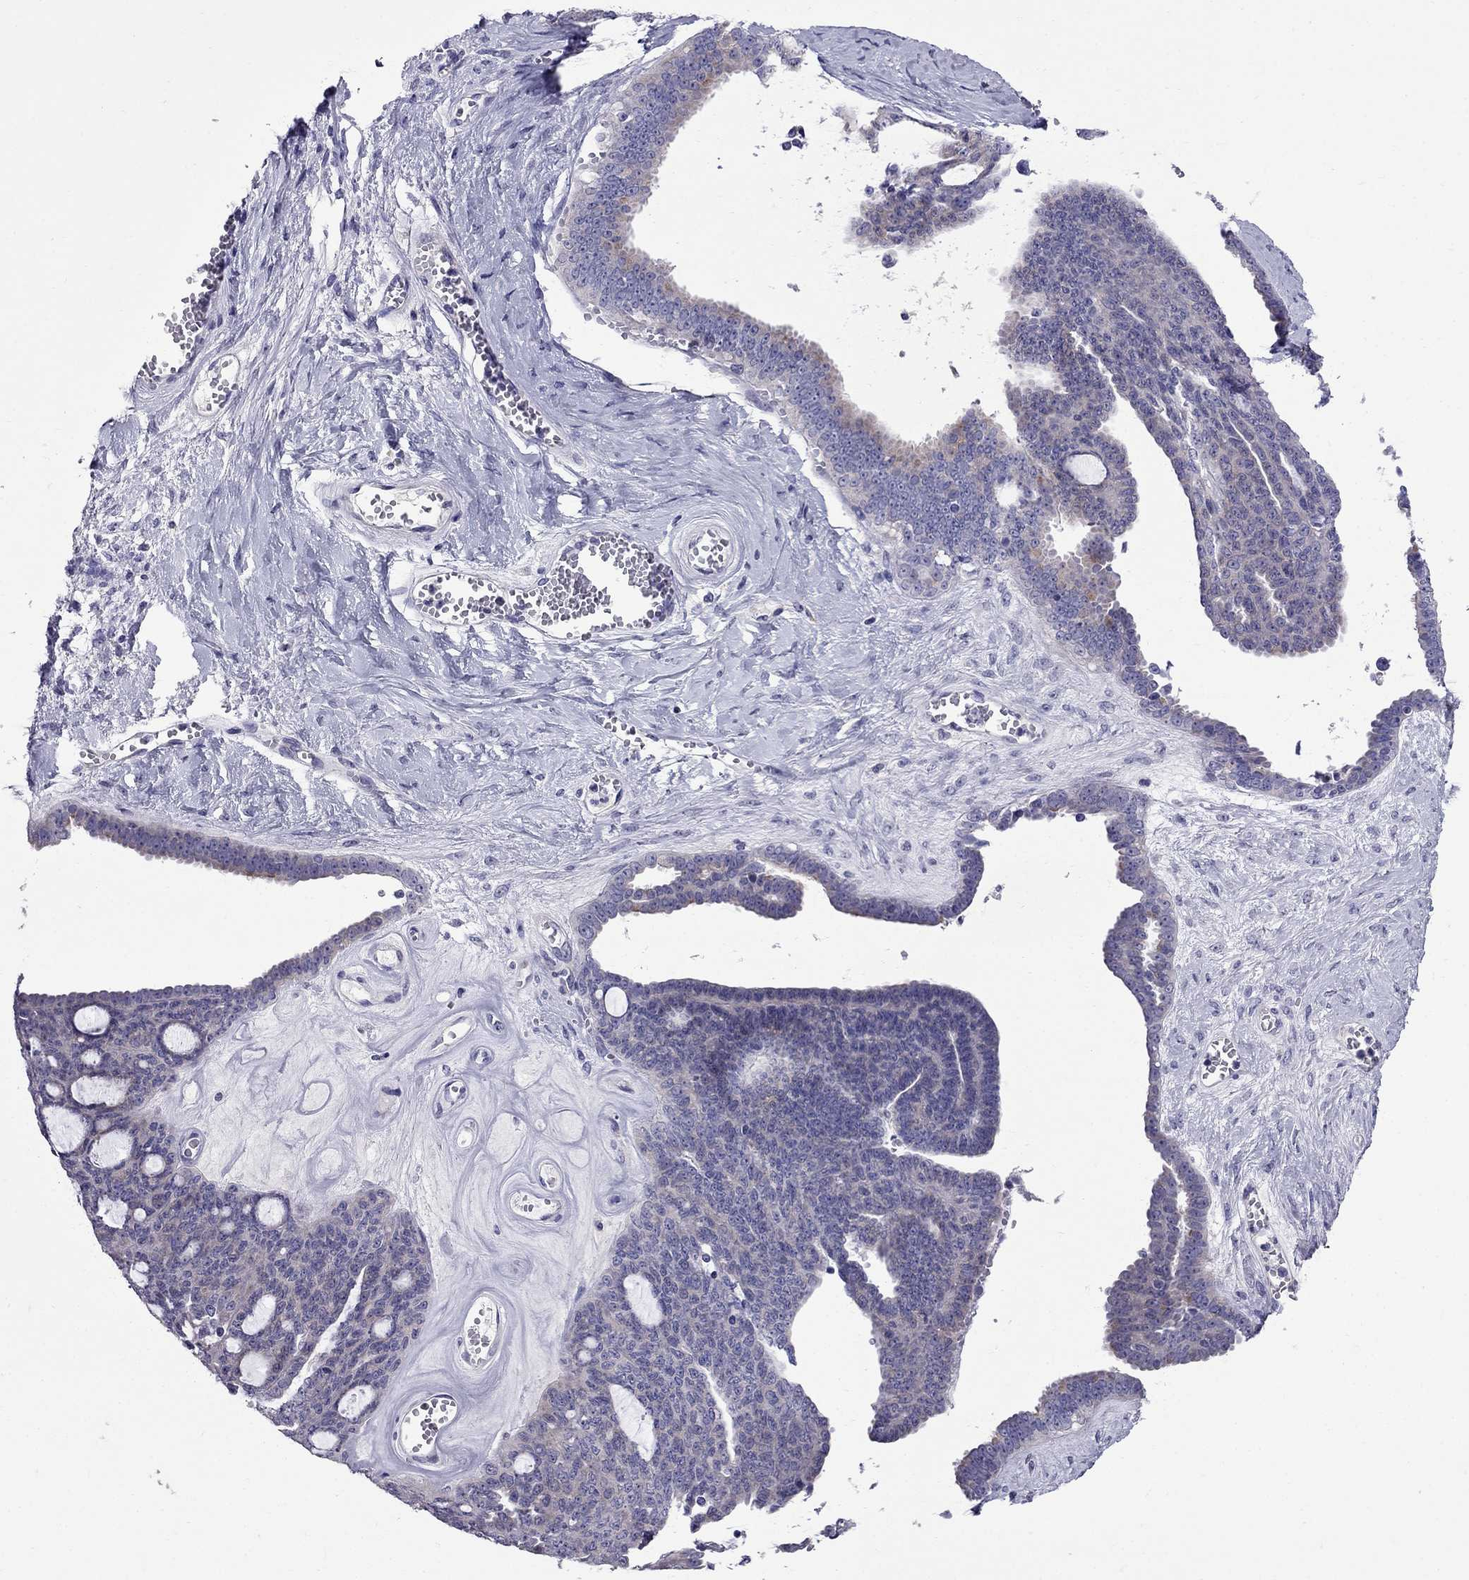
{"staining": {"intensity": "weak", "quantity": ">75%", "location": "cytoplasmic/membranous"}, "tissue": "ovarian cancer", "cell_type": "Tumor cells", "image_type": "cancer", "snomed": [{"axis": "morphology", "description": "Cystadenocarcinoma, serous, NOS"}, {"axis": "topography", "description": "Ovary"}], "caption": "A high-resolution photomicrograph shows immunohistochemistry staining of ovarian cancer, which shows weak cytoplasmic/membranous expression in about >75% of tumor cells.", "gene": "OXCT2", "patient": {"sex": "female", "age": 71}}